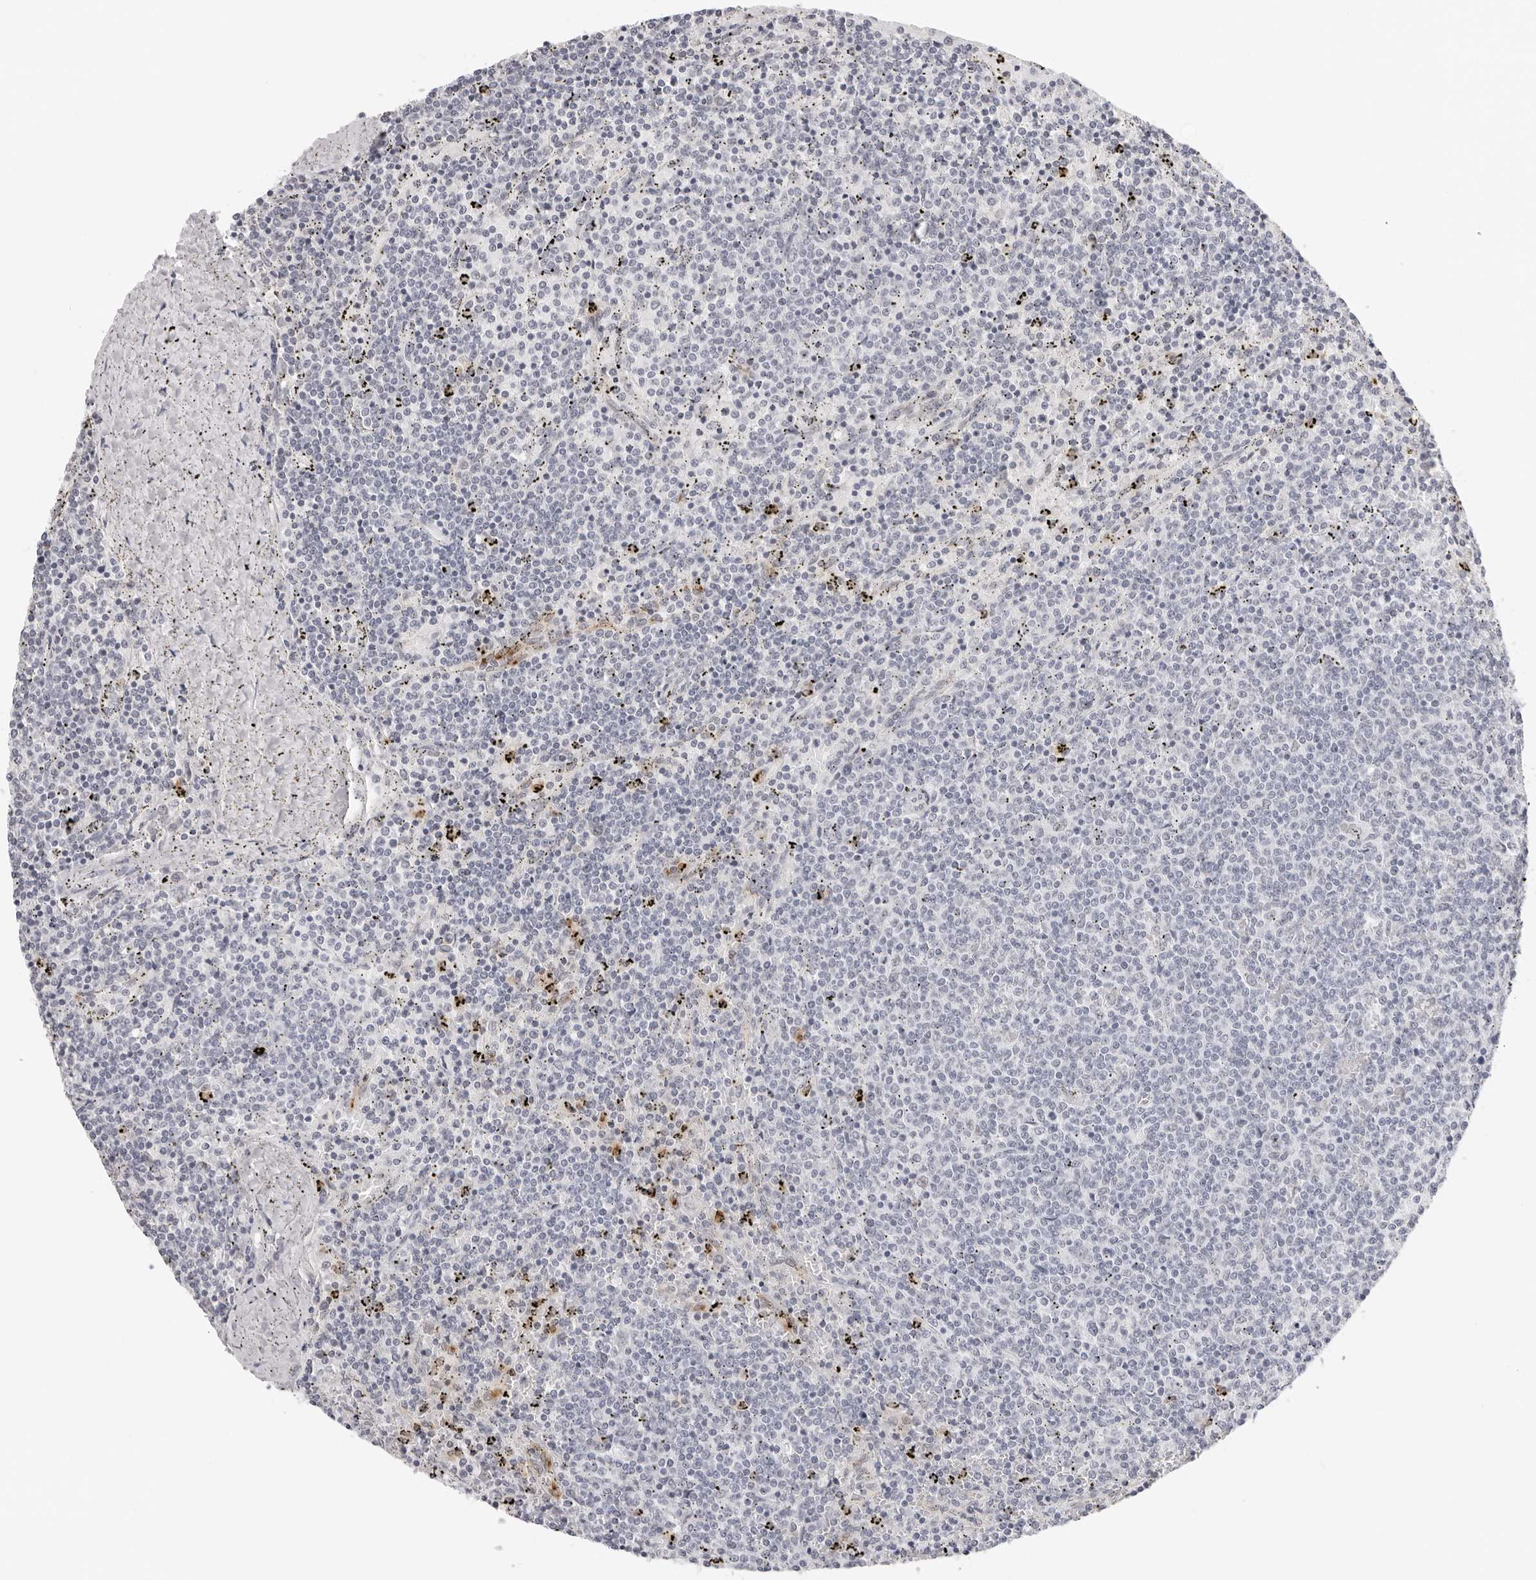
{"staining": {"intensity": "negative", "quantity": "none", "location": "none"}, "tissue": "lymphoma", "cell_type": "Tumor cells", "image_type": "cancer", "snomed": [{"axis": "morphology", "description": "Malignant lymphoma, non-Hodgkin's type, Low grade"}, {"axis": "topography", "description": "Spleen"}], "caption": "IHC histopathology image of neoplastic tissue: human low-grade malignant lymphoma, non-Hodgkin's type stained with DAB demonstrates no significant protein staining in tumor cells. (DAB immunohistochemistry, high magnification).", "gene": "MSH6", "patient": {"sex": "female", "age": 50}}